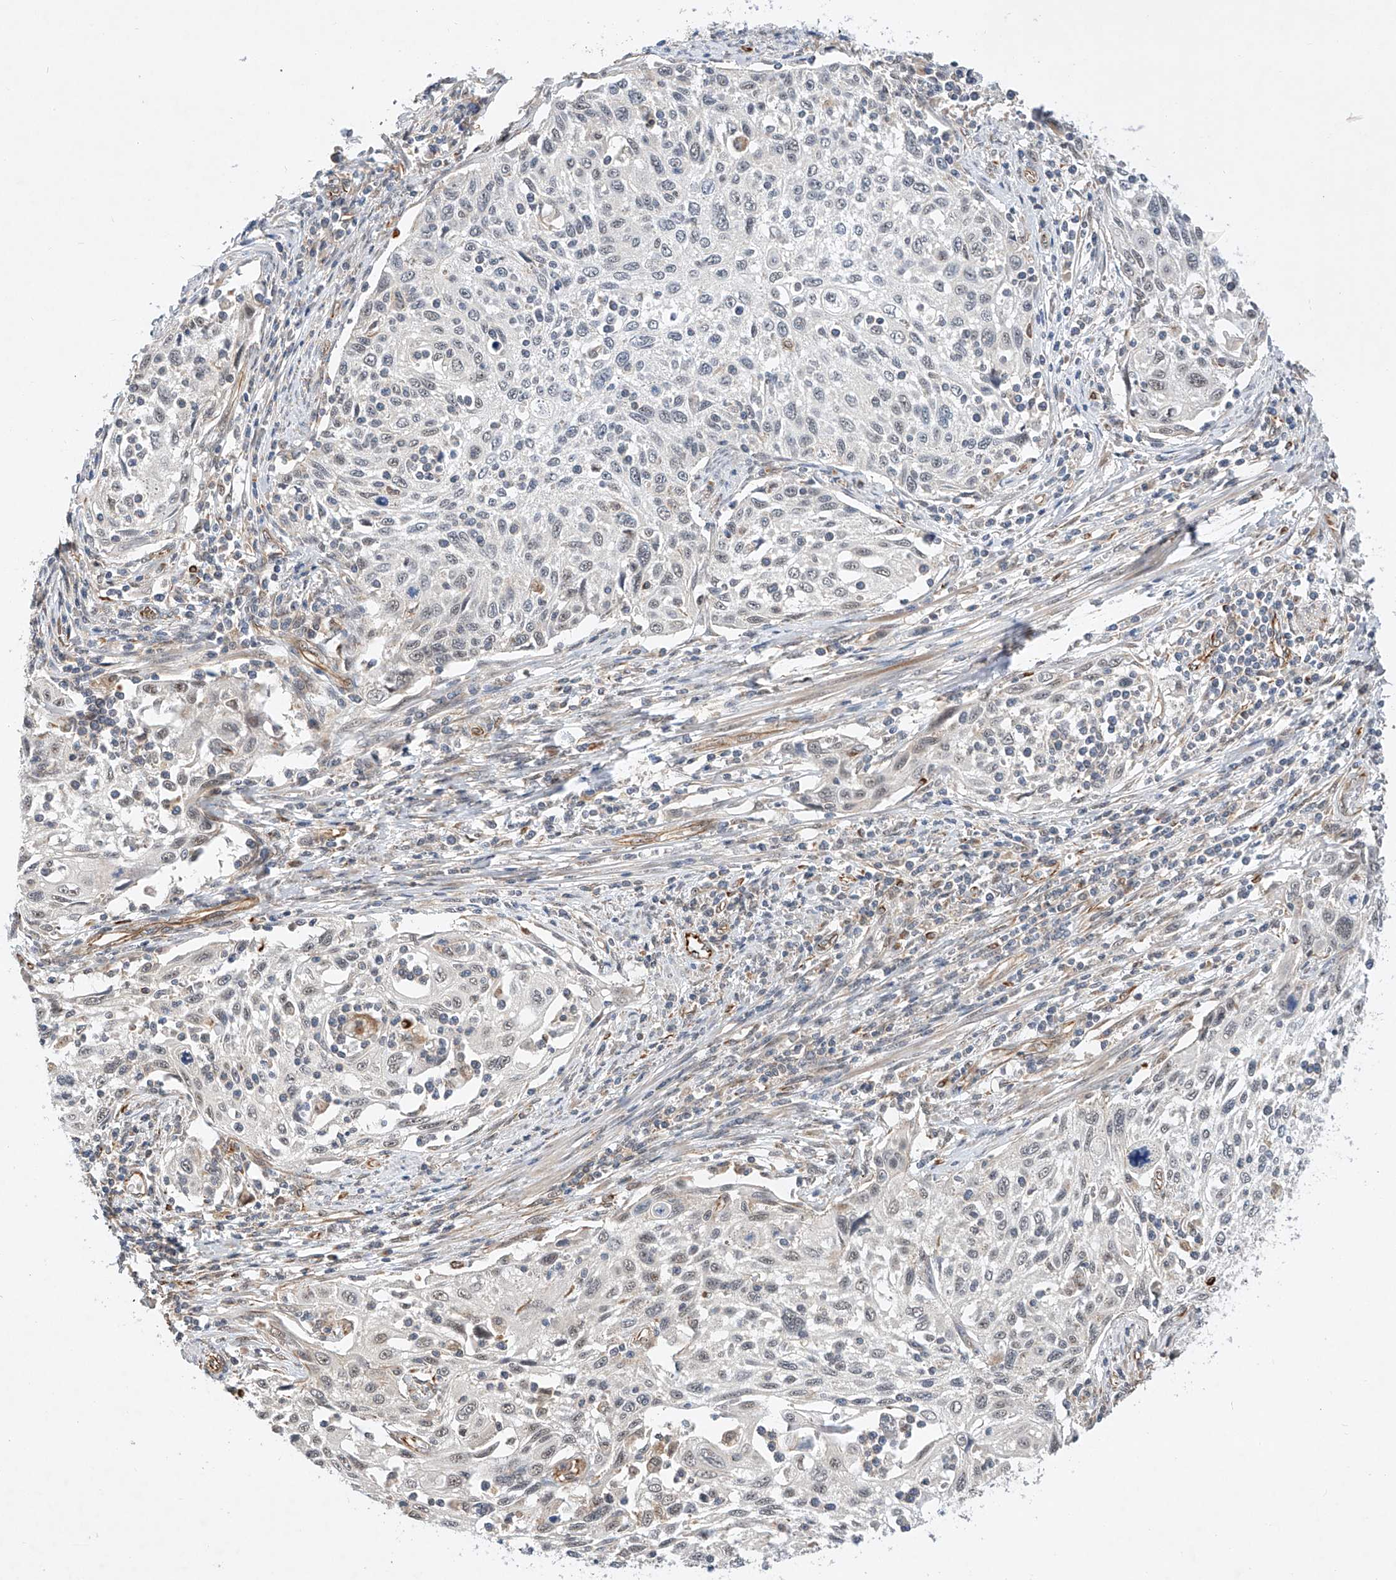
{"staining": {"intensity": "negative", "quantity": "none", "location": "none"}, "tissue": "cervical cancer", "cell_type": "Tumor cells", "image_type": "cancer", "snomed": [{"axis": "morphology", "description": "Squamous cell carcinoma, NOS"}, {"axis": "topography", "description": "Cervix"}], "caption": "IHC histopathology image of neoplastic tissue: cervical squamous cell carcinoma stained with DAB (3,3'-diaminobenzidine) shows no significant protein staining in tumor cells.", "gene": "AMD1", "patient": {"sex": "female", "age": 70}}